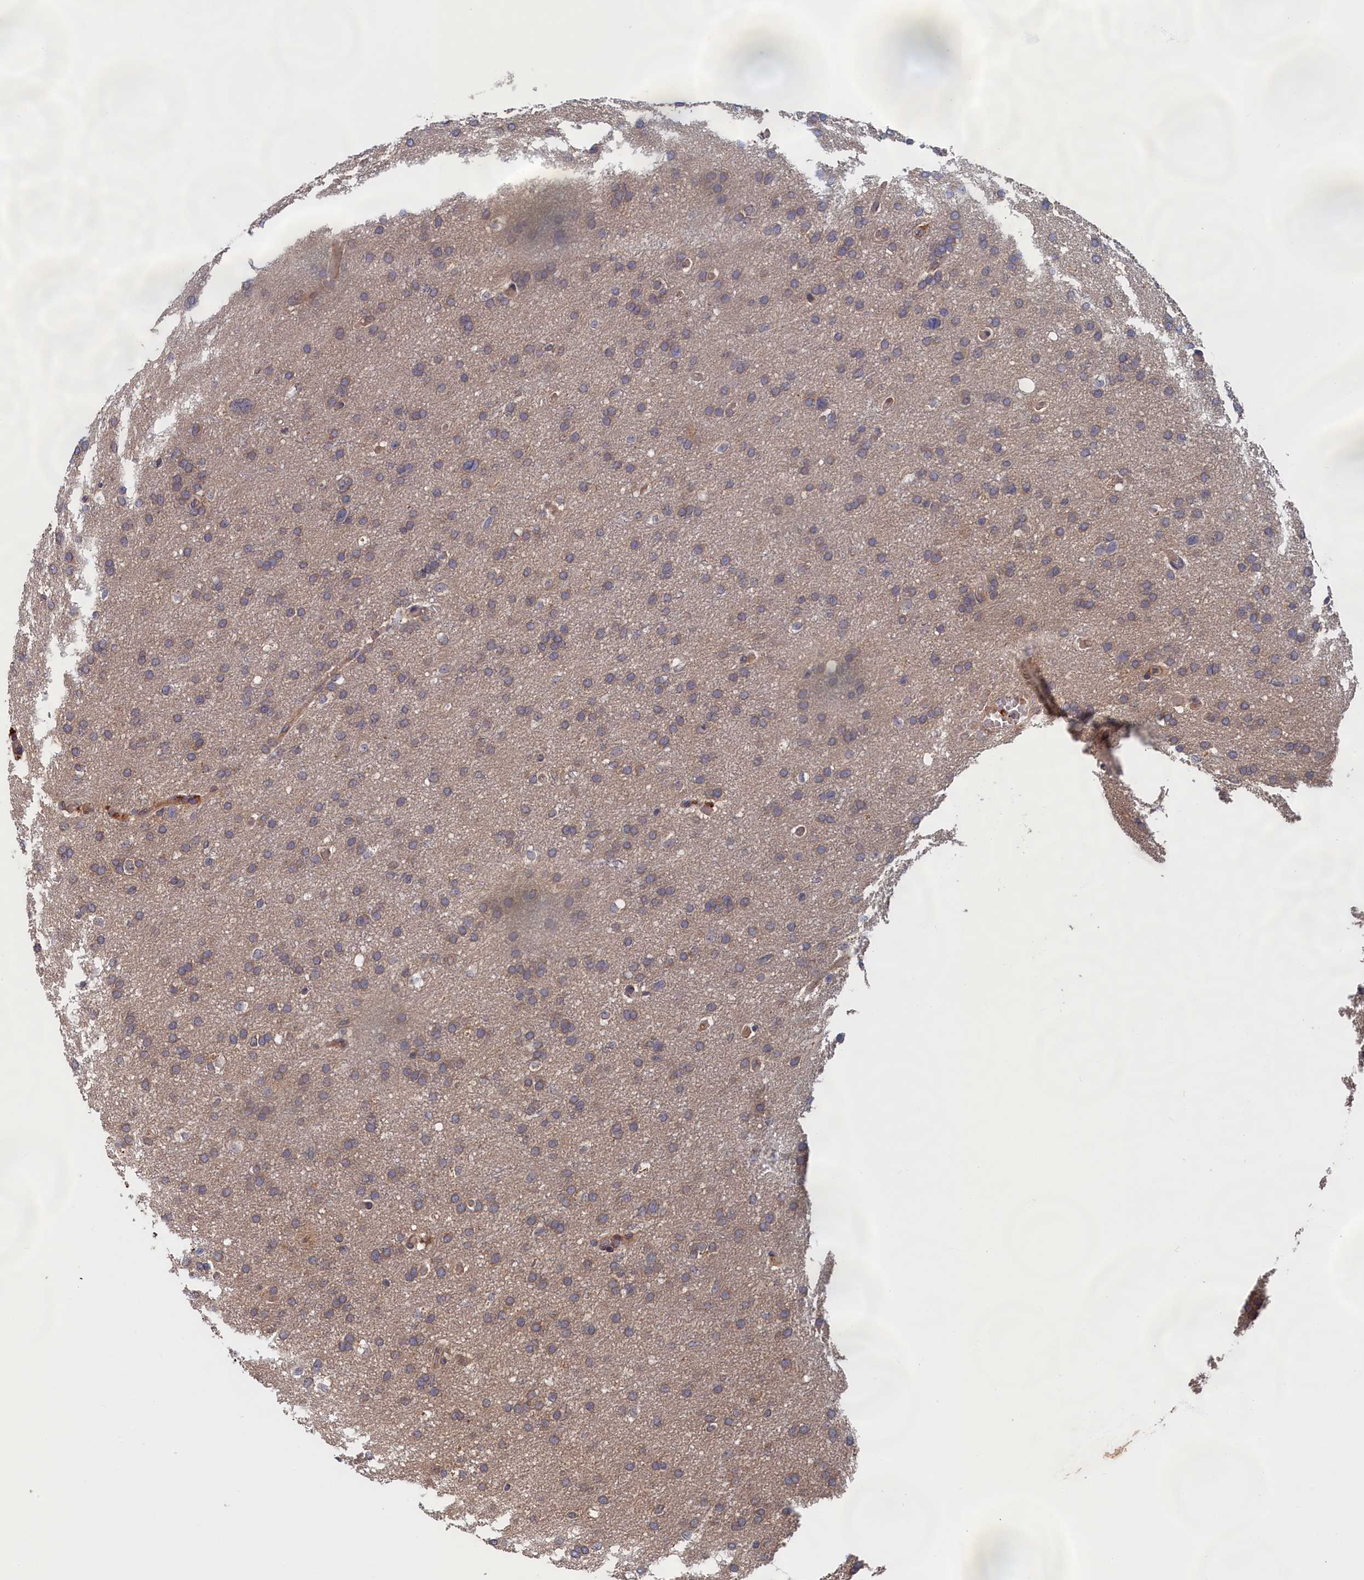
{"staining": {"intensity": "weak", "quantity": "<25%", "location": "cytoplasmic/membranous"}, "tissue": "glioma", "cell_type": "Tumor cells", "image_type": "cancer", "snomed": [{"axis": "morphology", "description": "Glioma, malignant, High grade"}, {"axis": "topography", "description": "Cerebral cortex"}], "caption": "This is an immunohistochemistry (IHC) image of human malignant high-grade glioma. There is no expression in tumor cells.", "gene": "TRAPPC2L", "patient": {"sex": "female", "age": 36}}